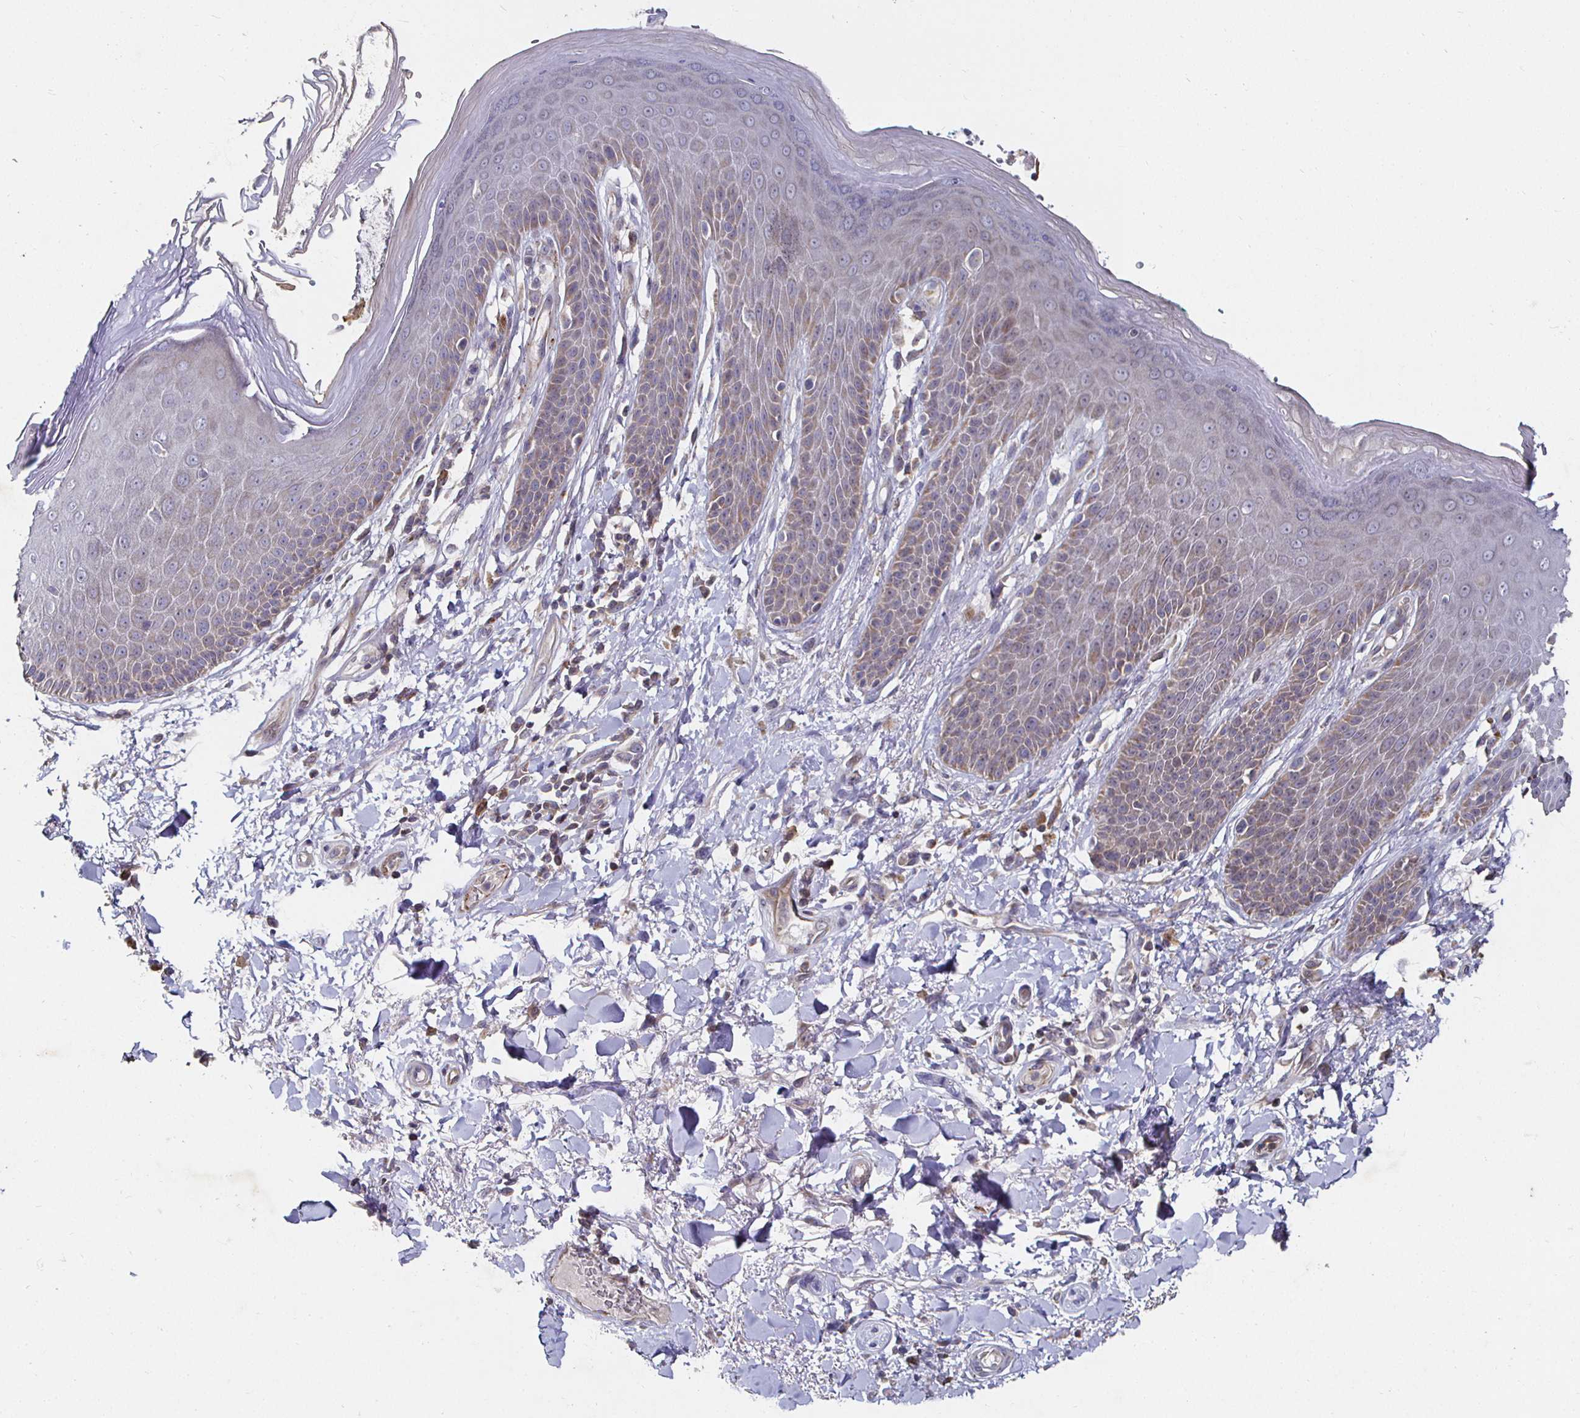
{"staining": {"intensity": "moderate", "quantity": "<25%", "location": "cytoplasmic/membranous"}, "tissue": "skin", "cell_type": "Epidermal cells", "image_type": "normal", "snomed": [{"axis": "morphology", "description": "Normal tissue, NOS"}, {"axis": "topography", "description": "Anal"}, {"axis": "topography", "description": "Peripheral nerve tissue"}], "caption": "Immunohistochemical staining of benign human skin reveals low levels of moderate cytoplasmic/membranous staining in approximately <25% of epidermal cells.", "gene": "NRSN1", "patient": {"sex": "male", "age": 51}}